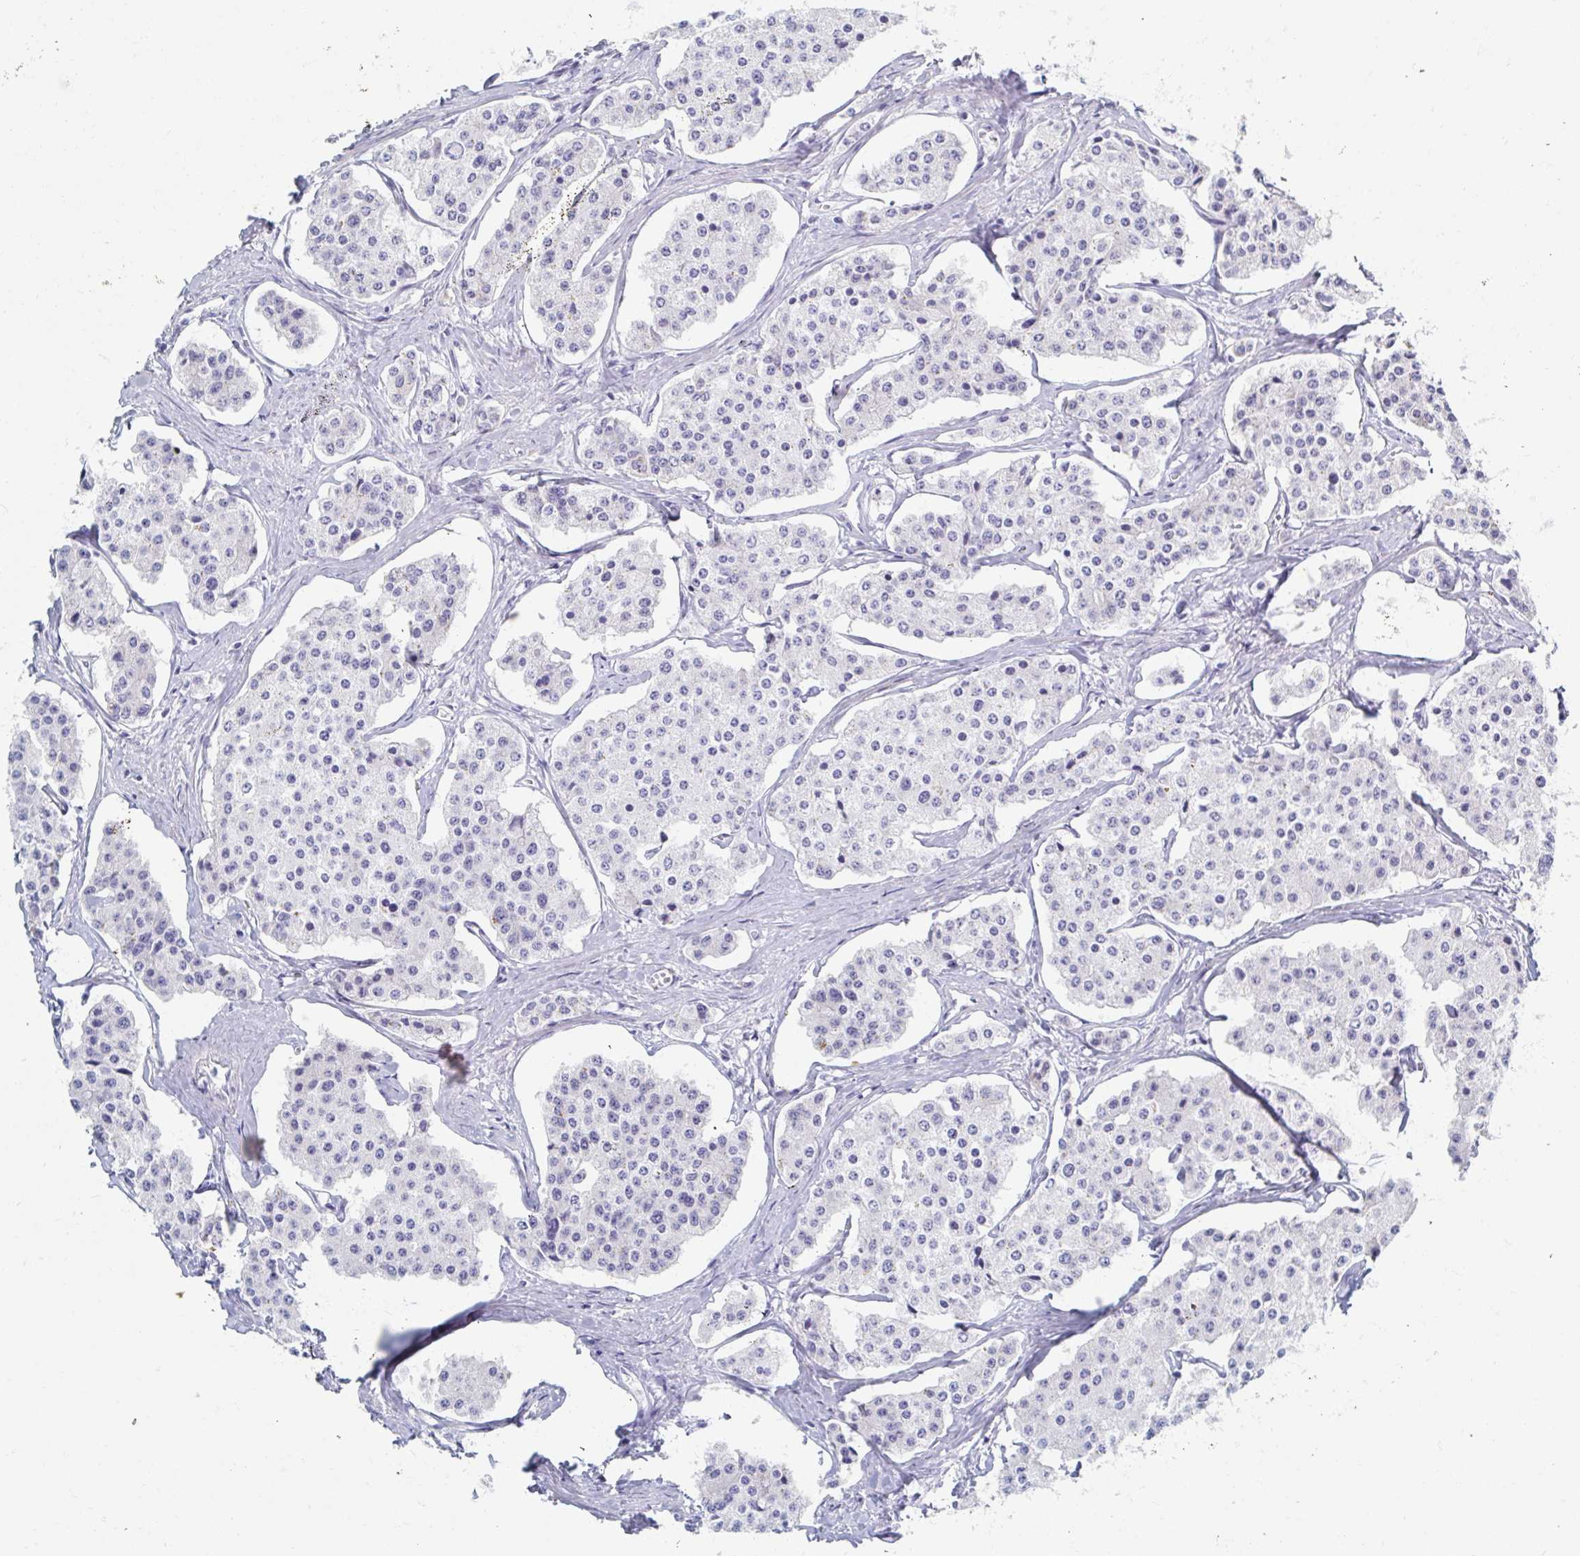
{"staining": {"intensity": "negative", "quantity": "none", "location": "none"}, "tissue": "carcinoid", "cell_type": "Tumor cells", "image_type": "cancer", "snomed": [{"axis": "morphology", "description": "Carcinoid, malignant, NOS"}, {"axis": "topography", "description": "Small intestine"}], "caption": "Immunohistochemistry (IHC) photomicrograph of malignant carcinoid stained for a protein (brown), which displays no expression in tumor cells.", "gene": "MYLK2", "patient": {"sex": "female", "age": 65}}